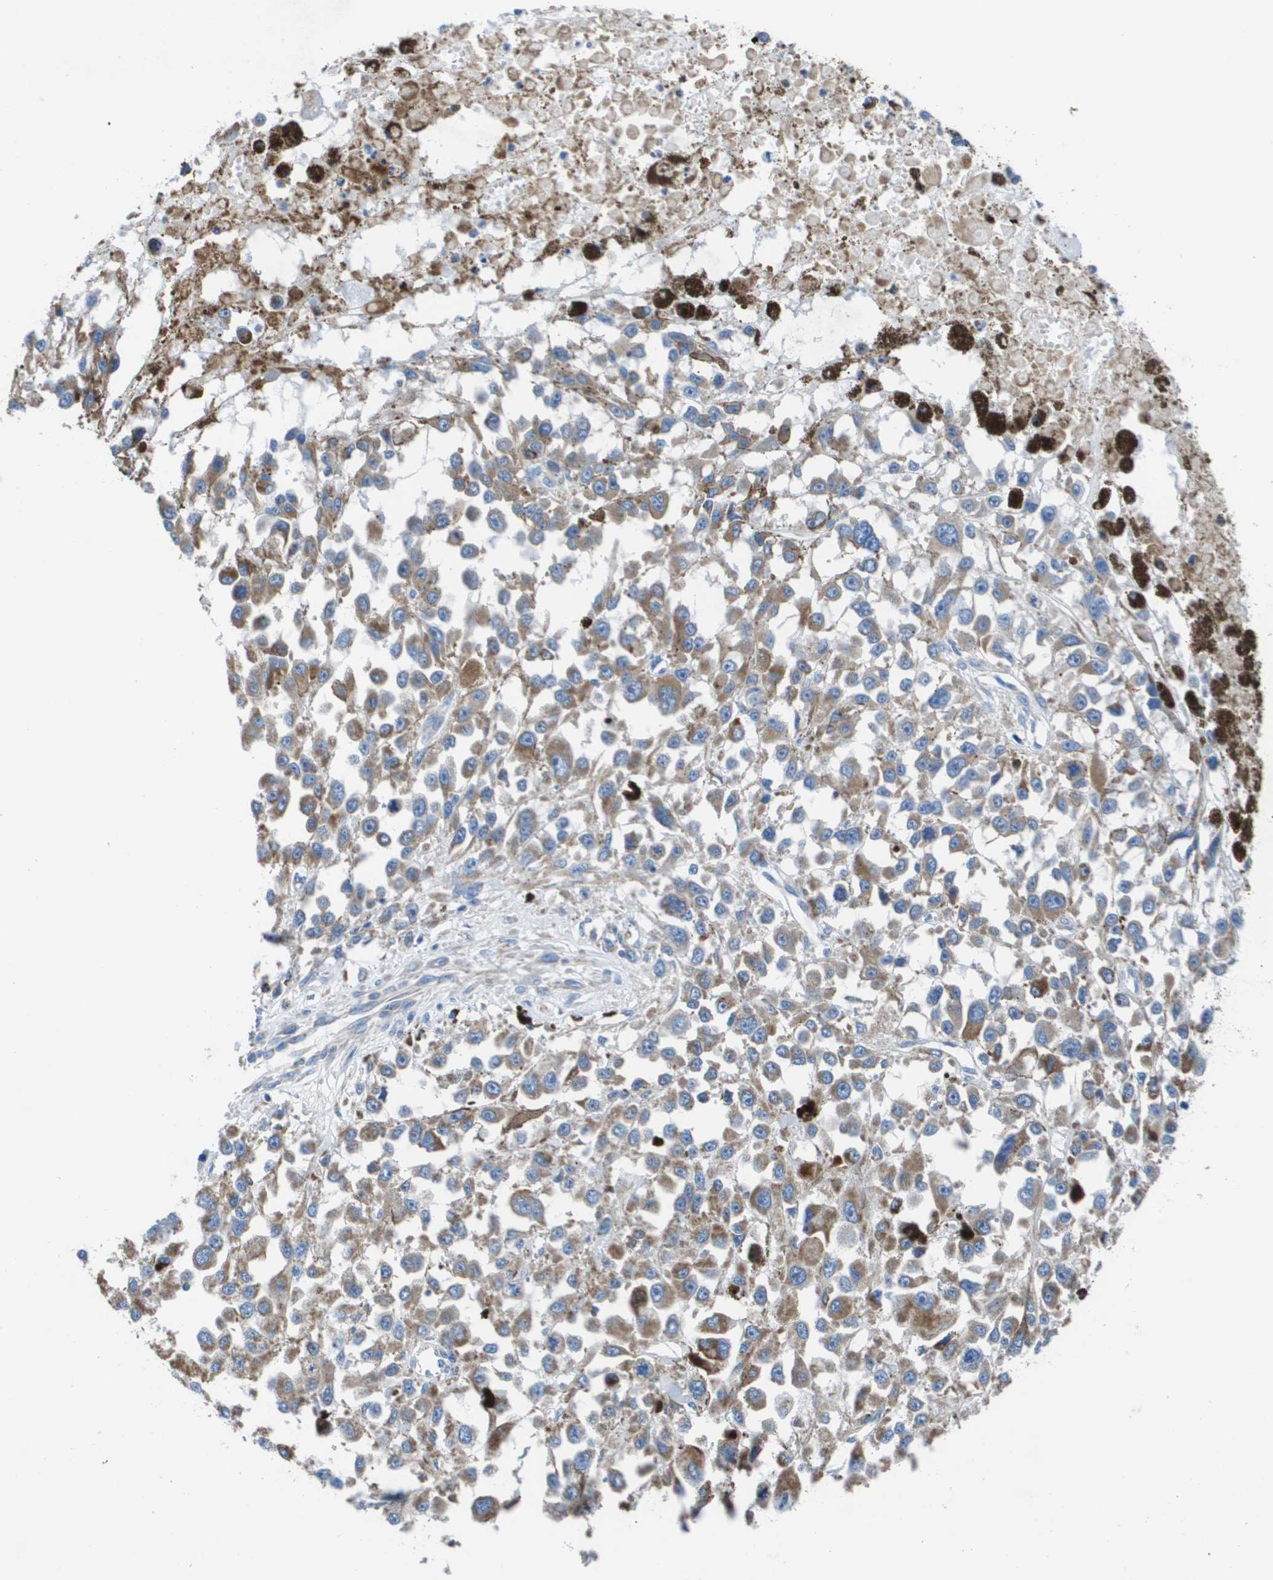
{"staining": {"intensity": "weak", "quantity": ">75%", "location": "cytoplasmic/membranous"}, "tissue": "melanoma", "cell_type": "Tumor cells", "image_type": "cancer", "snomed": [{"axis": "morphology", "description": "Malignant melanoma, Metastatic site"}, {"axis": "topography", "description": "Lymph node"}], "caption": "Malignant melanoma (metastatic site) was stained to show a protein in brown. There is low levels of weak cytoplasmic/membranous staining in about >75% of tumor cells.", "gene": "ZDHHC3", "patient": {"sex": "male", "age": 59}}